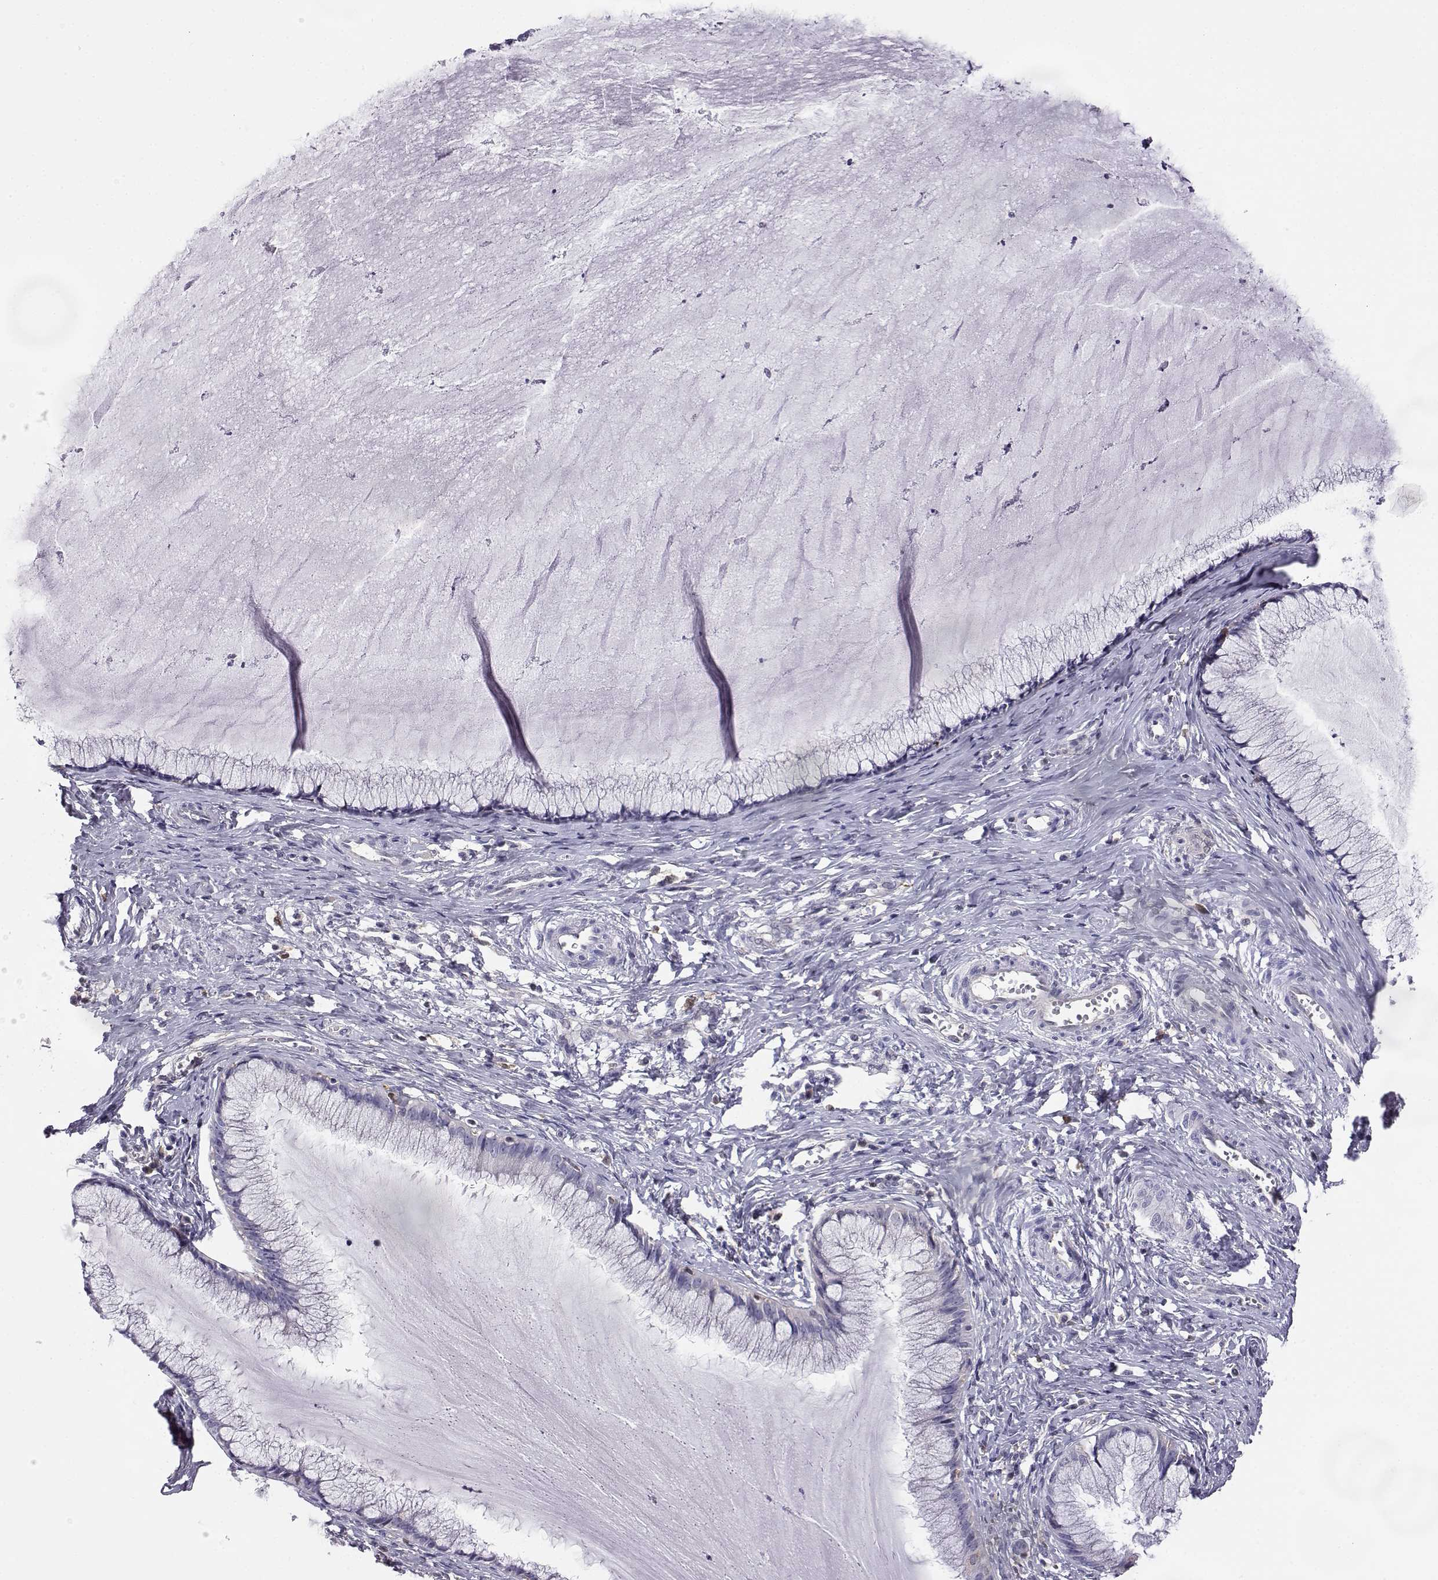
{"staining": {"intensity": "negative", "quantity": "none", "location": "none"}, "tissue": "cervical cancer", "cell_type": "Tumor cells", "image_type": "cancer", "snomed": [{"axis": "morphology", "description": "Squamous cell carcinoma, NOS"}, {"axis": "topography", "description": "Cervix"}], "caption": "An image of cervical cancer stained for a protein displays no brown staining in tumor cells.", "gene": "AKR1B1", "patient": {"sex": "female", "age": 36}}